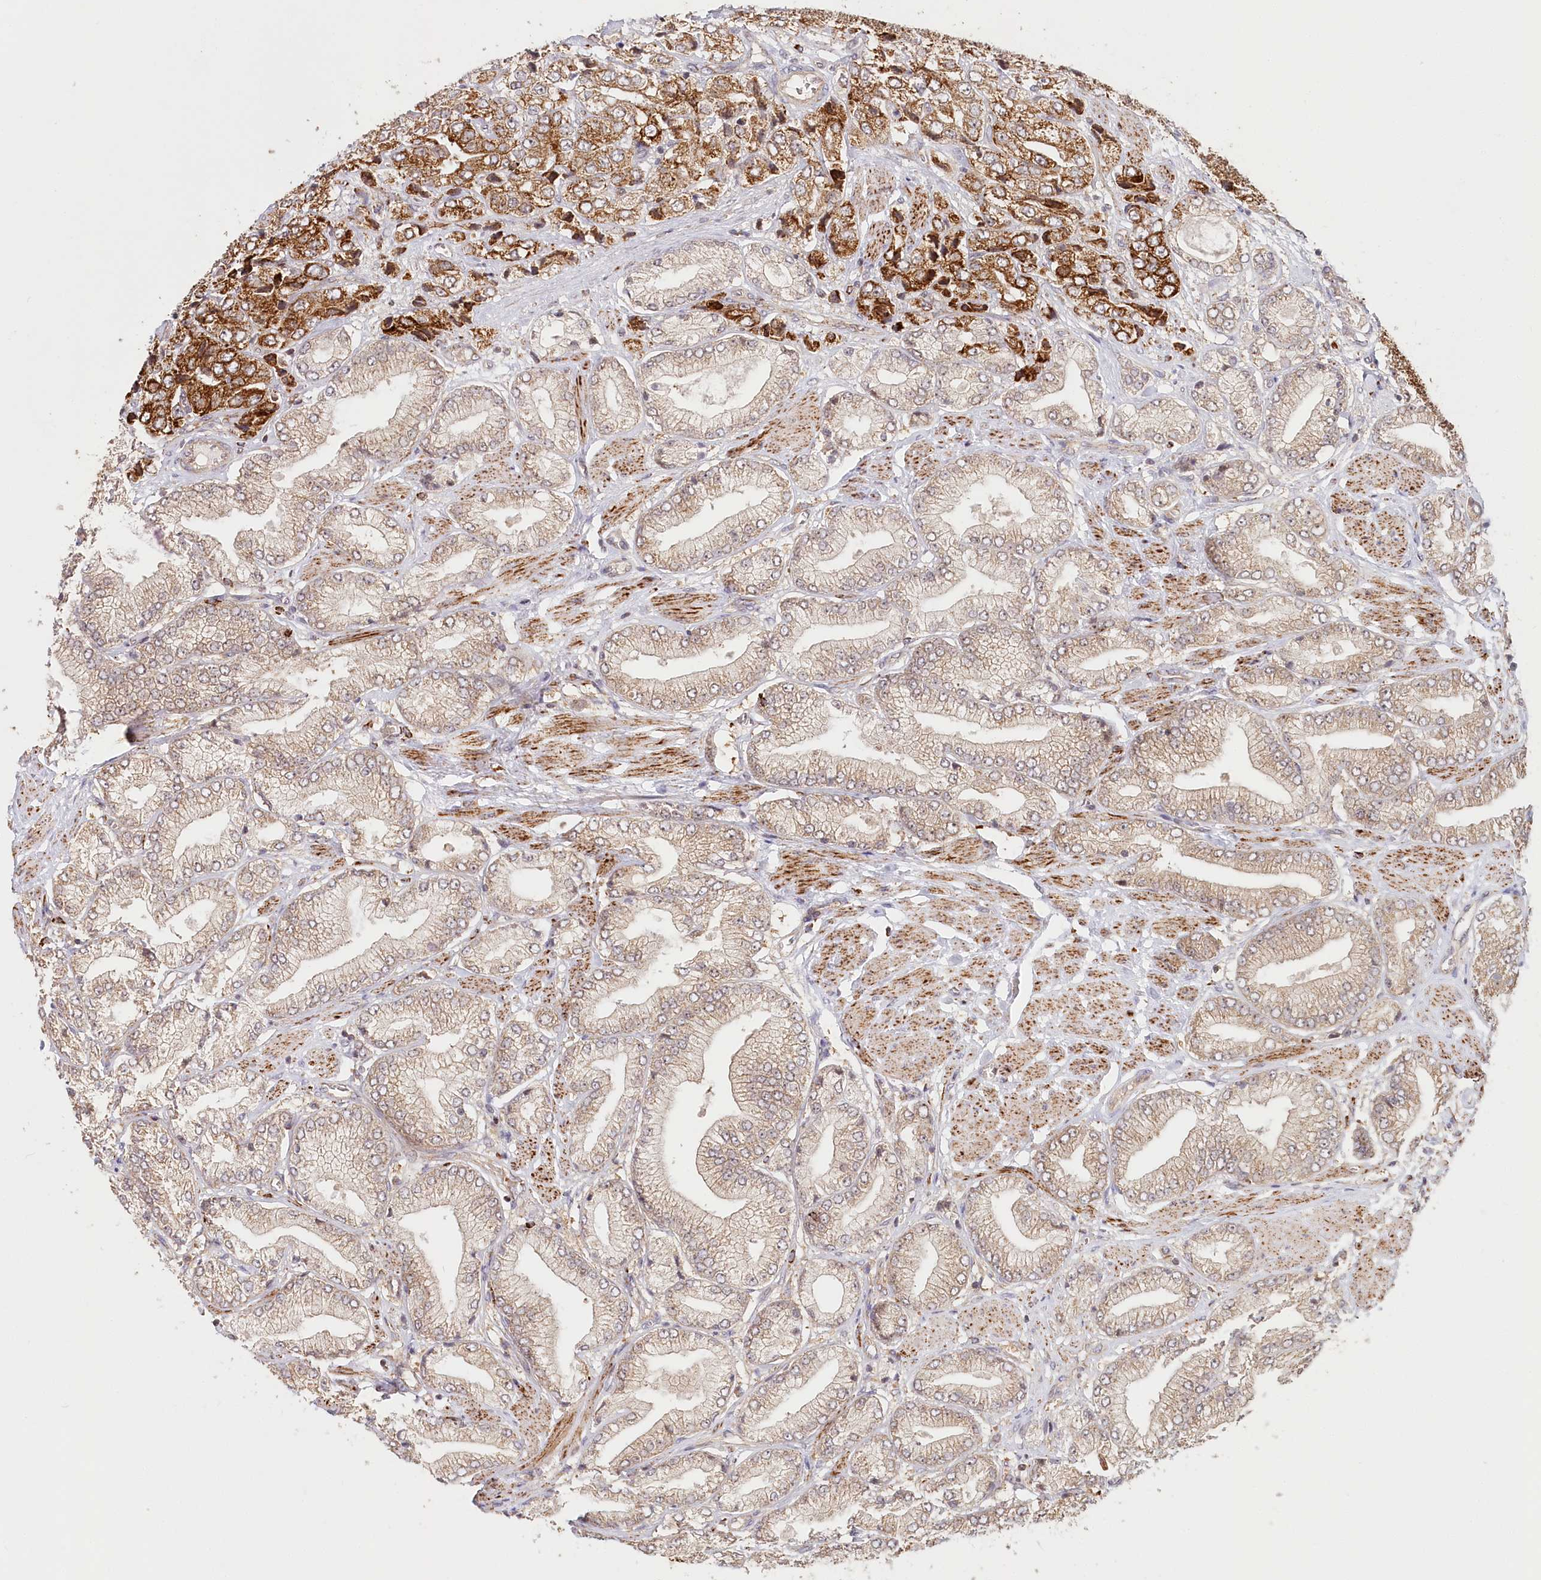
{"staining": {"intensity": "moderate", "quantity": ">75%", "location": "cytoplasmic/membranous"}, "tissue": "prostate cancer", "cell_type": "Tumor cells", "image_type": "cancer", "snomed": [{"axis": "morphology", "description": "Adenocarcinoma, High grade"}, {"axis": "topography", "description": "Prostate"}], "caption": "Protein expression analysis of human prostate cancer reveals moderate cytoplasmic/membranous staining in about >75% of tumor cells. Using DAB (3,3'-diaminobenzidine) (brown) and hematoxylin (blue) stains, captured at high magnification using brightfield microscopy.", "gene": "RTN4IP1", "patient": {"sex": "male", "age": 50}}